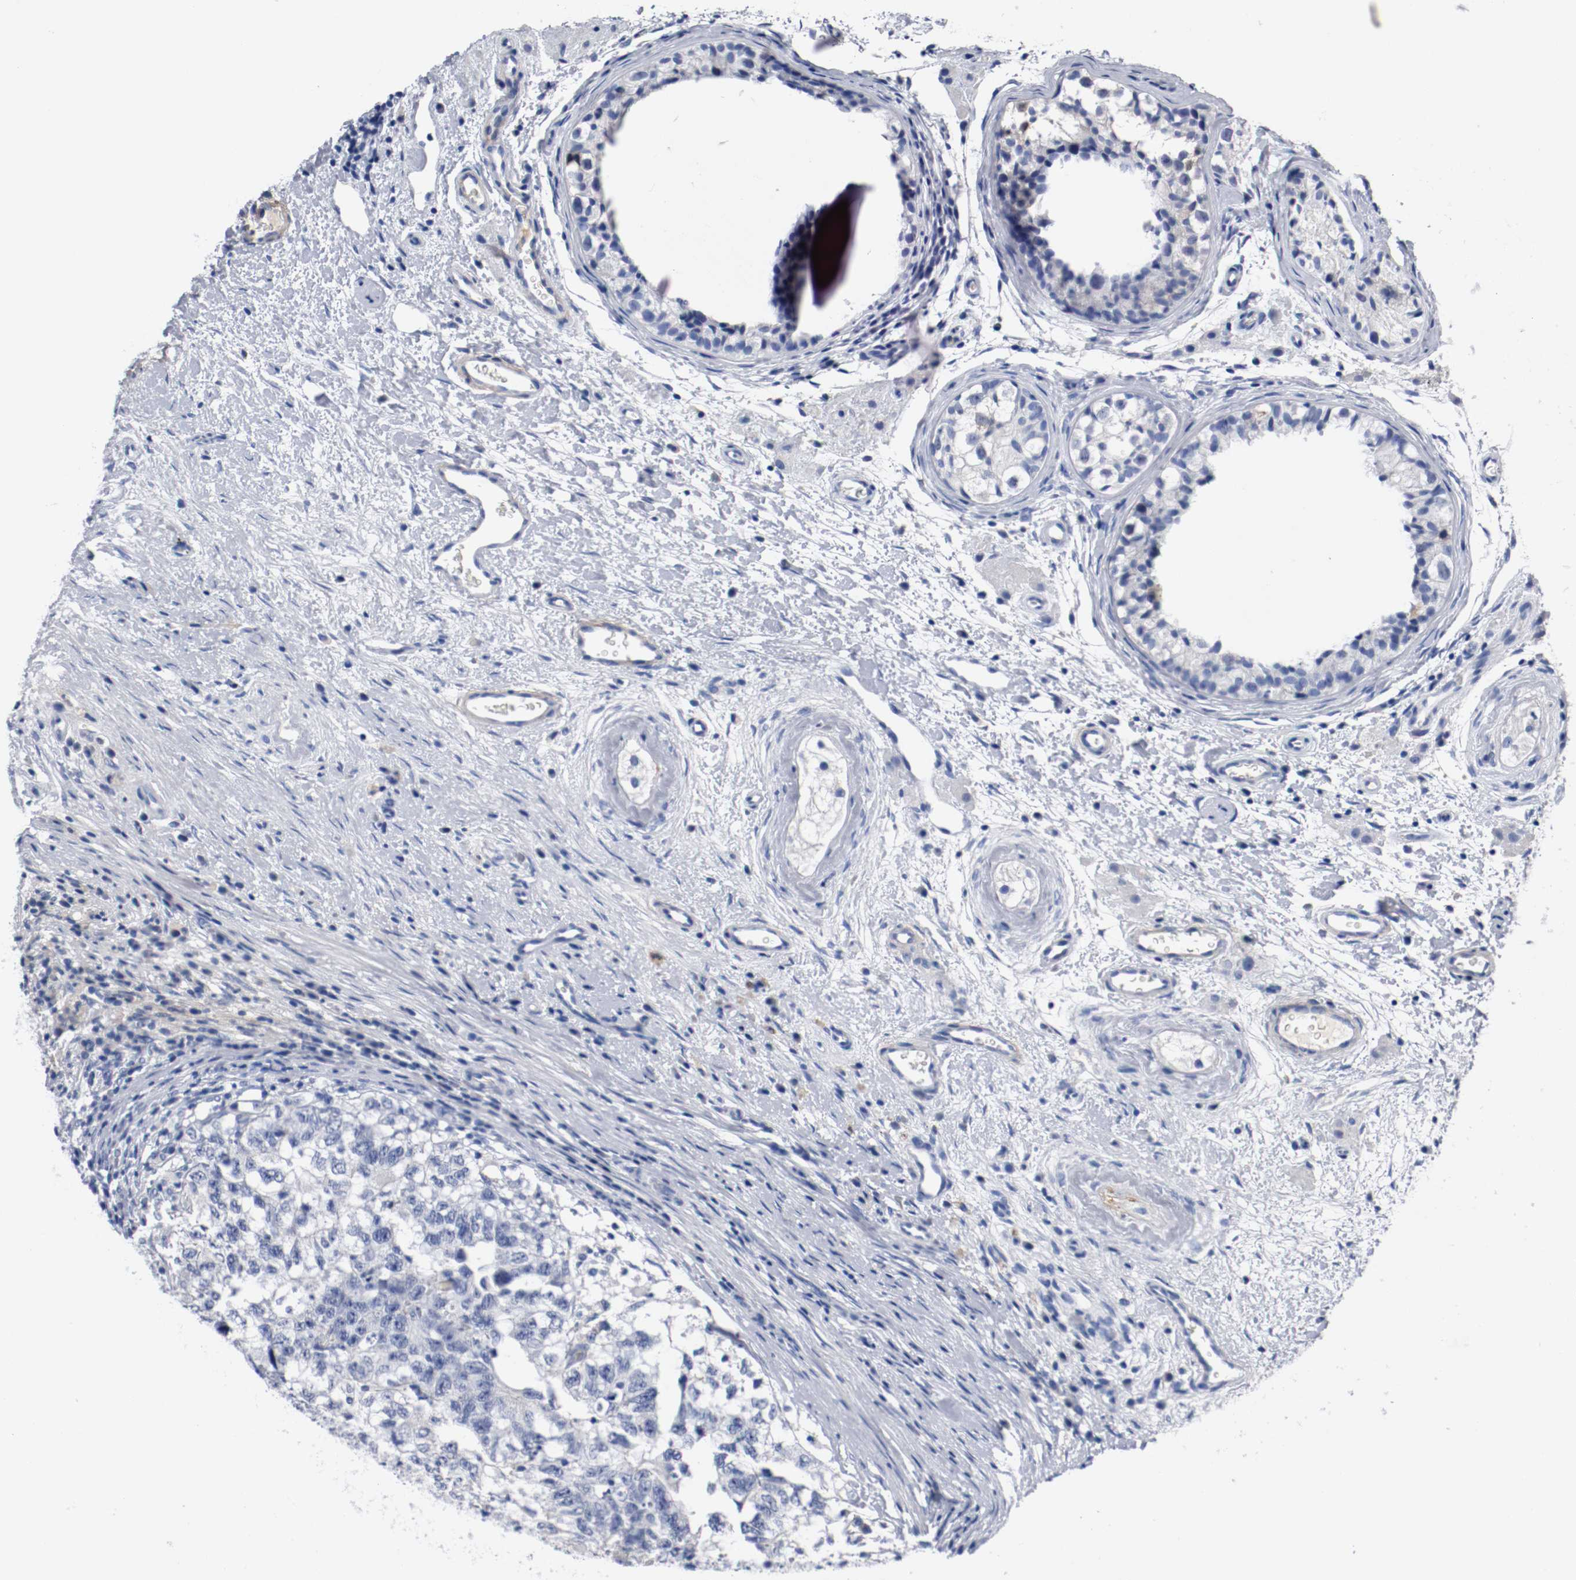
{"staining": {"intensity": "negative", "quantity": "none", "location": "none"}, "tissue": "testis cancer", "cell_type": "Tumor cells", "image_type": "cancer", "snomed": [{"axis": "morphology", "description": "Carcinoma, Embryonal, NOS"}, {"axis": "topography", "description": "Testis"}], "caption": "Tumor cells are negative for brown protein staining in testis cancer (embryonal carcinoma).", "gene": "TNC", "patient": {"sex": "male", "age": 21}}